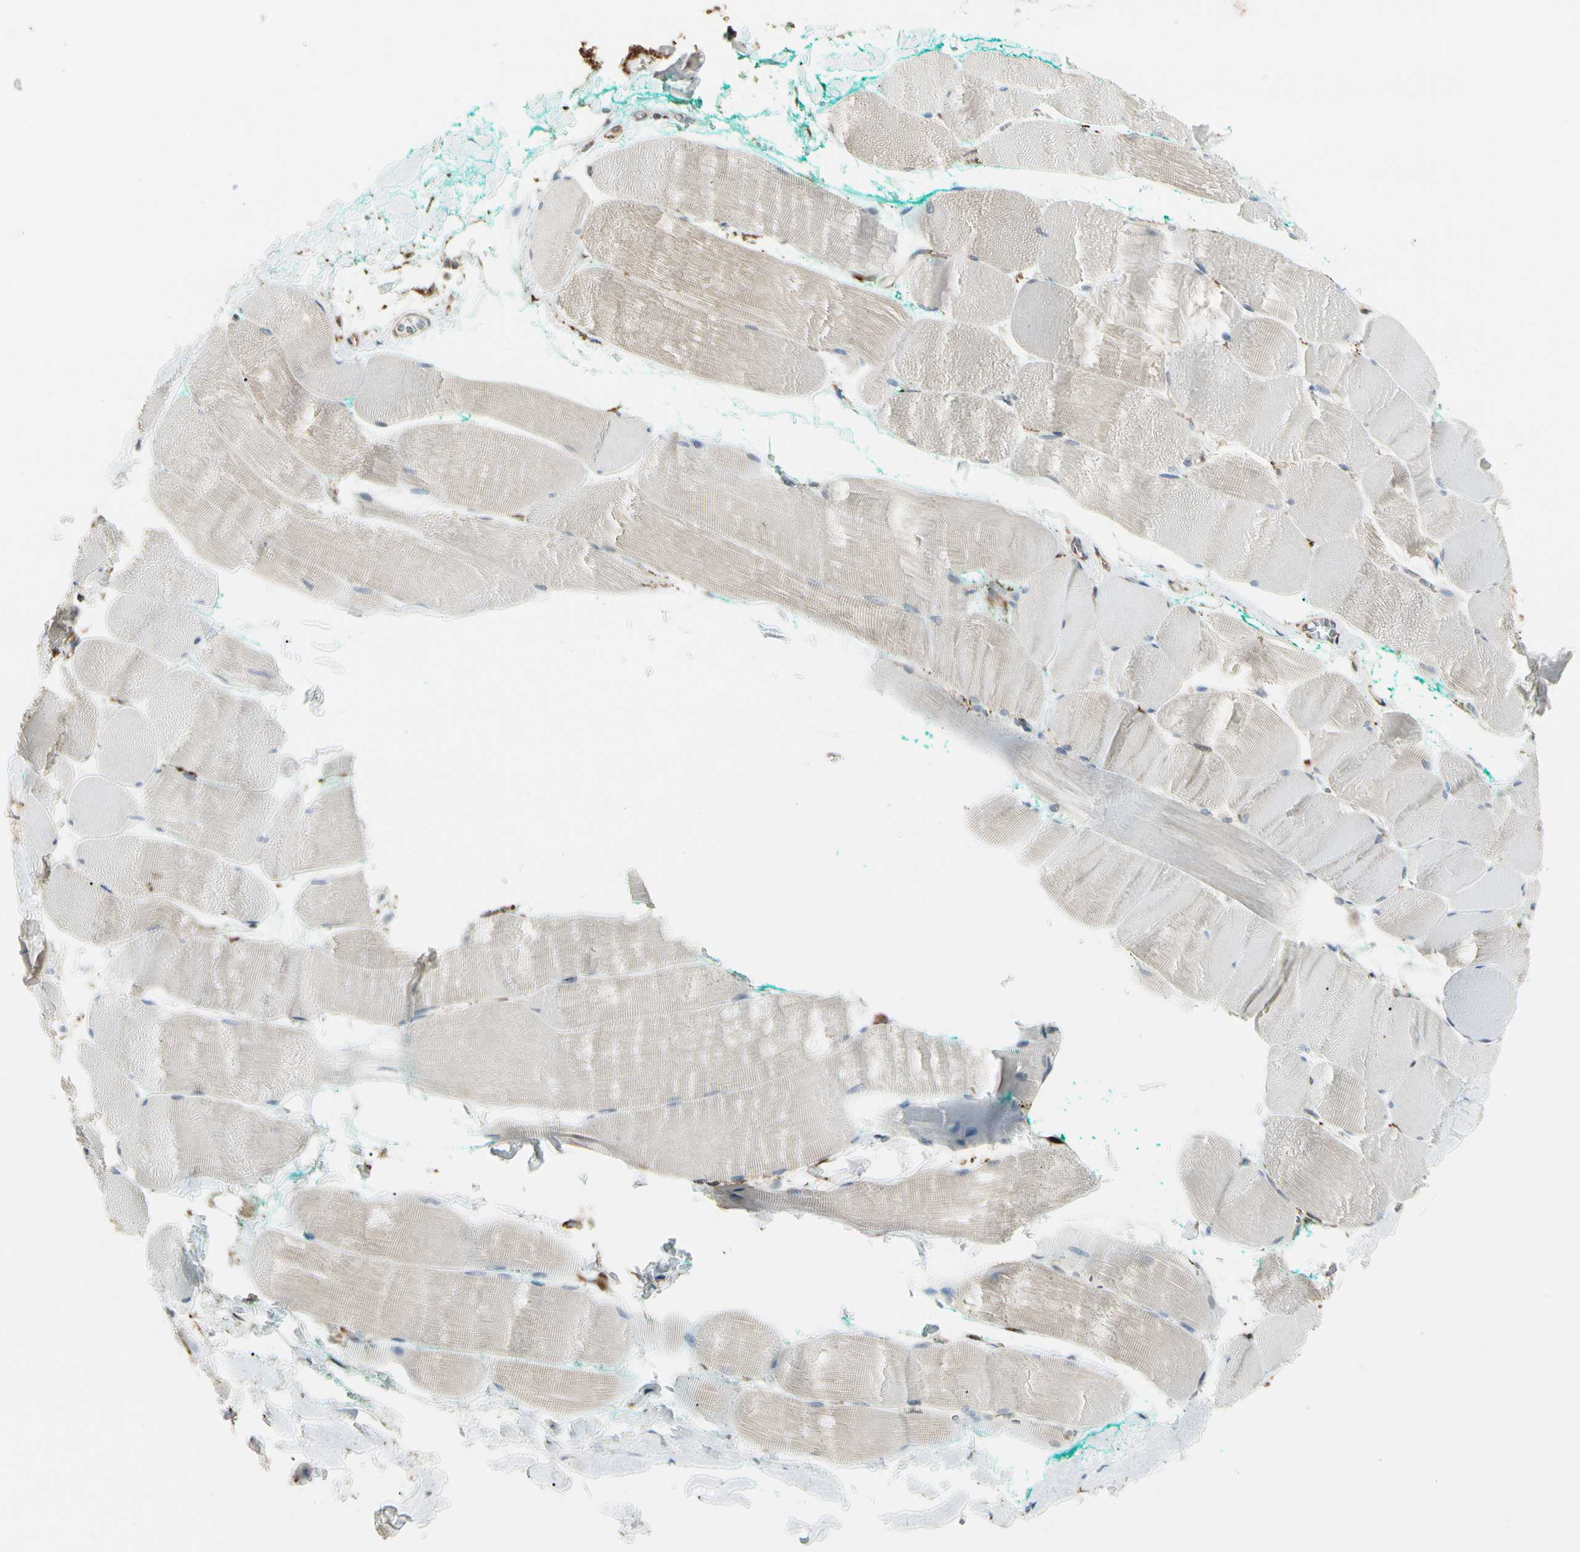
{"staining": {"intensity": "weak", "quantity": "25%-75%", "location": "cytoplasmic/membranous"}, "tissue": "skeletal muscle", "cell_type": "Myocytes", "image_type": "normal", "snomed": [{"axis": "morphology", "description": "Normal tissue, NOS"}, {"axis": "morphology", "description": "Squamous cell carcinoma, NOS"}, {"axis": "topography", "description": "Skeletal muscle"}], "caption": "The micrograph shows a brown stain indicating the presence of a protein in the cytoplasmic/membranous of myocytes in skeletal muscle.", "gene": "HSP90B1", "patient": {"sex": "male", "age": 51}}